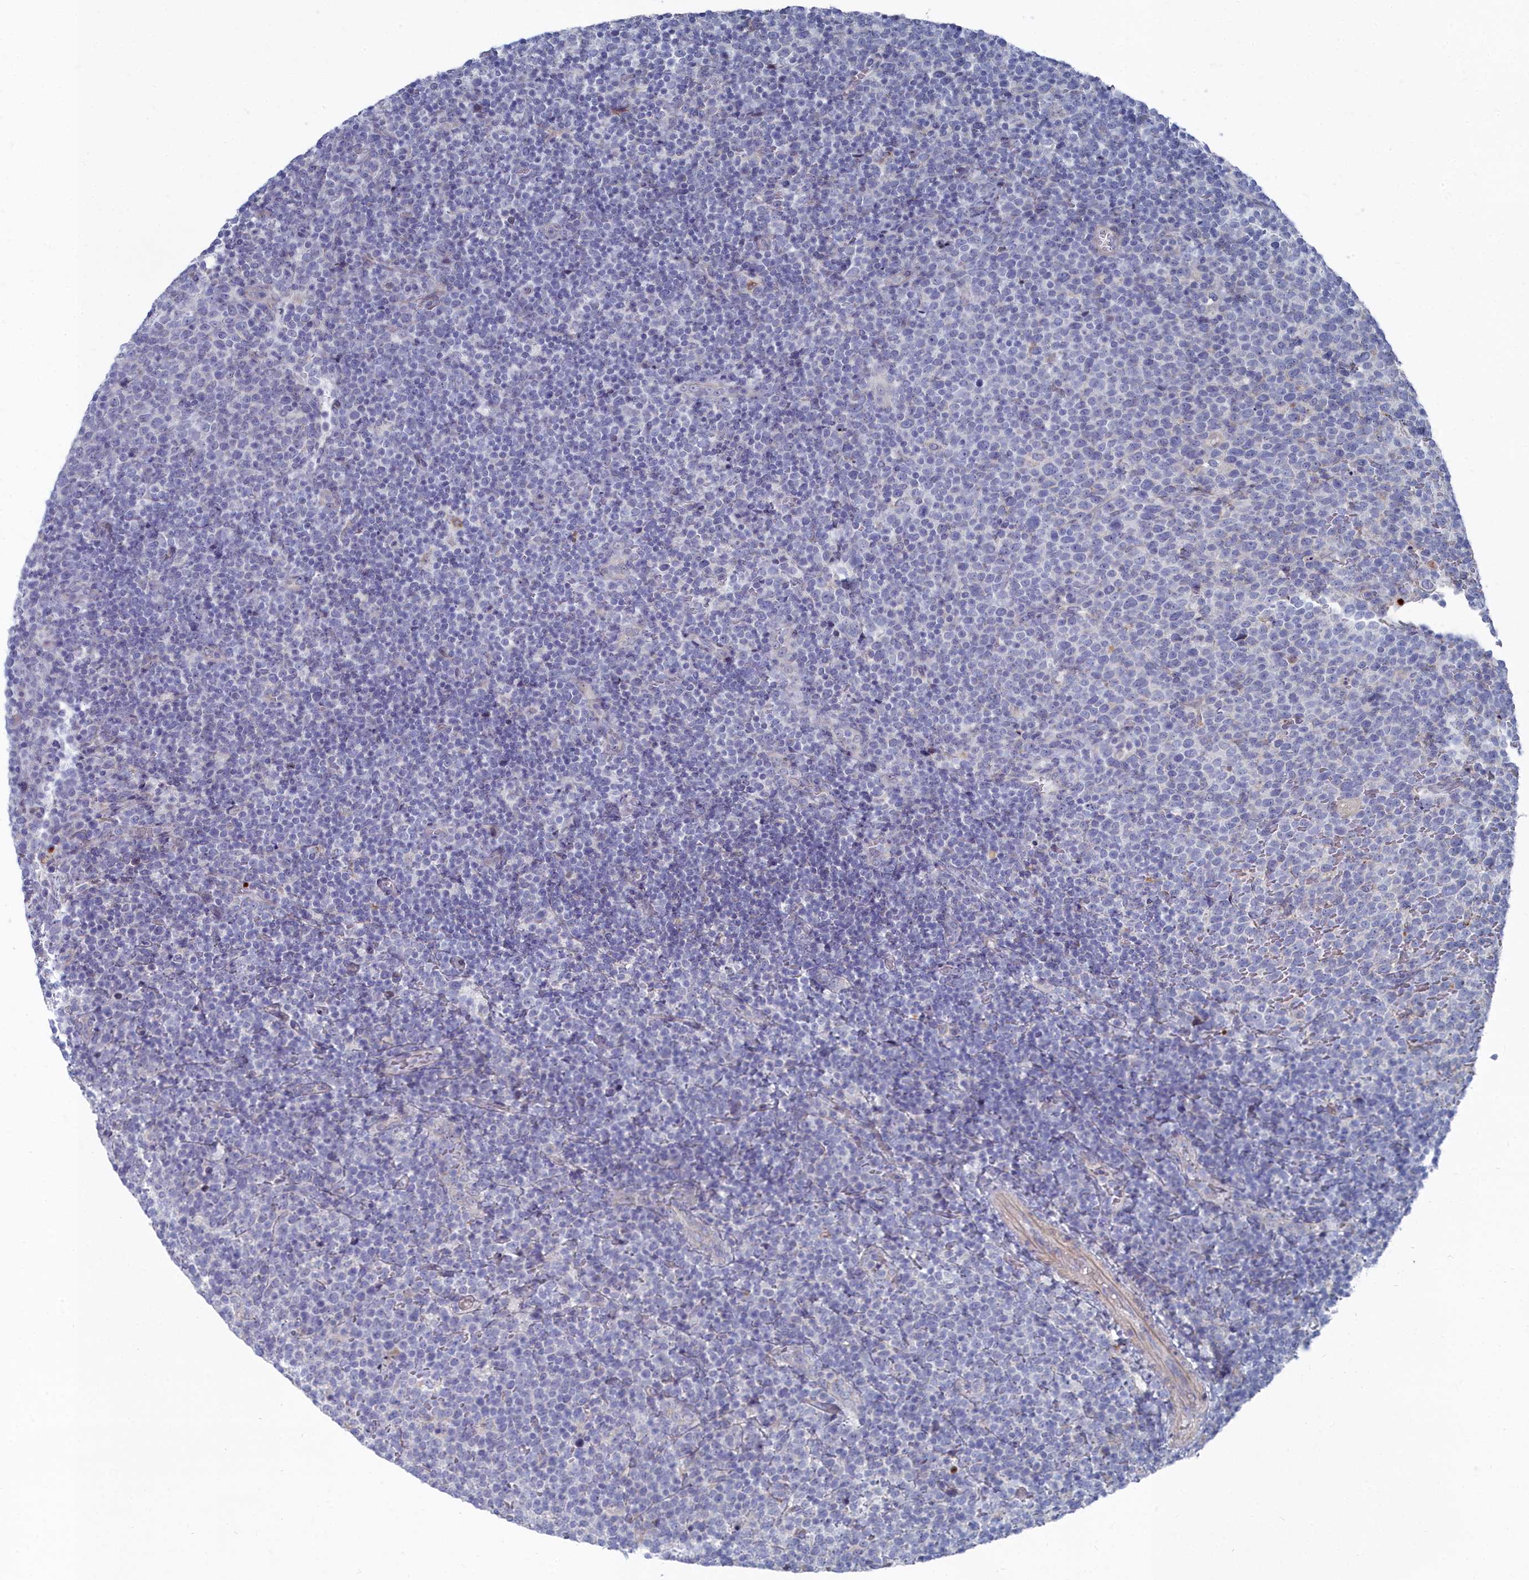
{"staining": {"intensity": "negative", "quantity": "none", "location": "none"}, "tissue": "lymphoma", "cell_type": "Tumor cells", "image_type": "cancer", "snomed": [{"axis": "morphology", "description": "Malignant lymphoma, non-Hodgkin's type, High grade"}, {"axis": "topography", "description": "Lymph node"}], "caption": "Immunohistochemistry (IHC) of human lymphoma demonstrates no expression in tumor cells.", "gene": "SHISAL2A", "patient": {"sex": "male", "age": 61}}